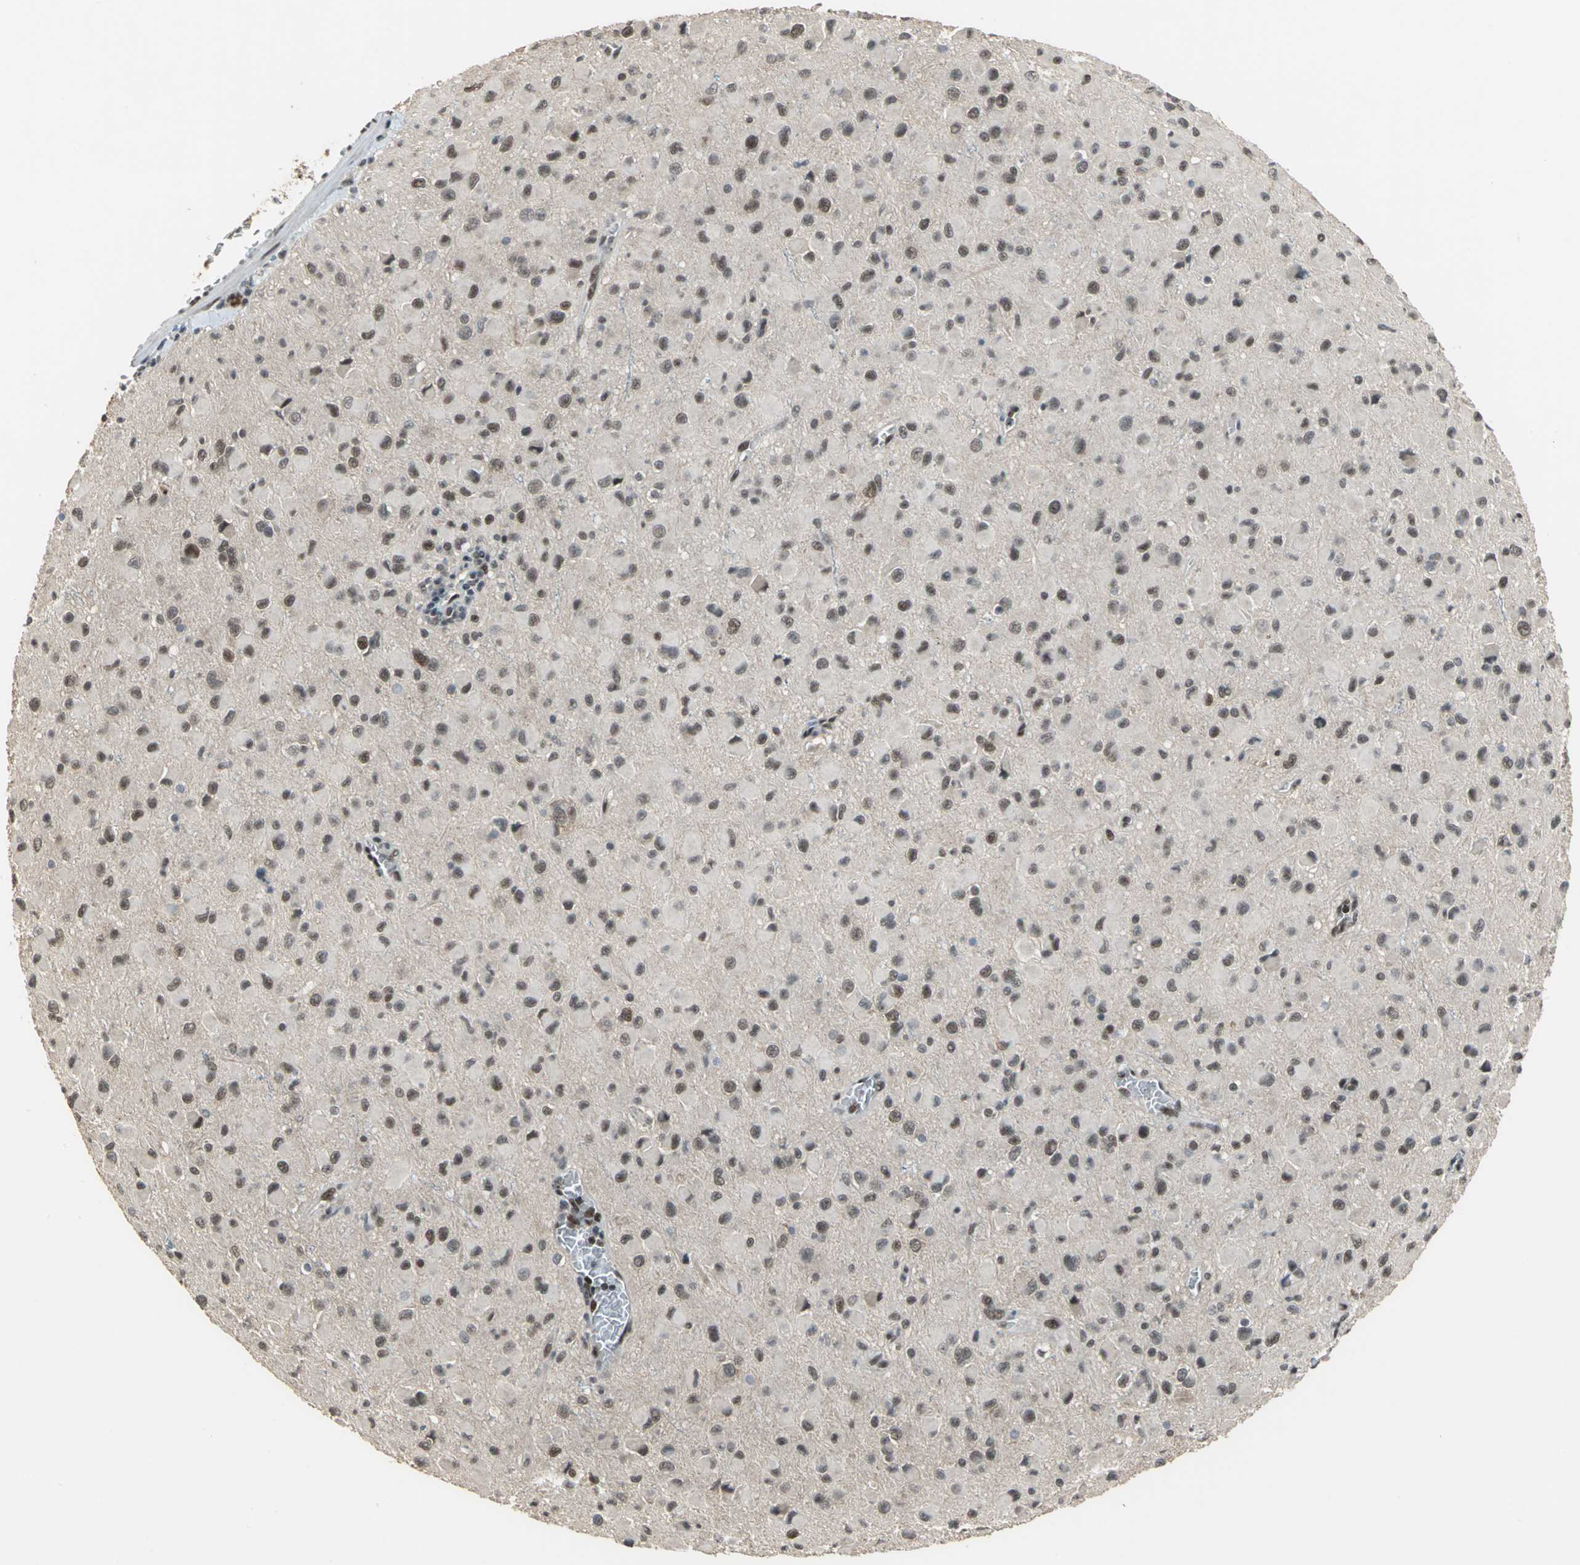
{"staining": {"intensity": "moderate", "quantity": "25%-75%", "location": "cytoplasmic/membranous,nuclear"}, "tissue": "glioma", "cell_type": "Tumor cells", "image_type": "cancer", "snomed": [{"axis": "morphology", "description": "Glioma, malignant, Low grade"}, {"axis": "topography", "description": "Brain"}], "caption": "IHC staining of glioma, which shows medium levels of moderate cytoplasmic/membranous and nuclear expression in about 25%-75% of tumor cells indicating moderate cytoplasmic/membranous and nuclear protein staining. The staining was performed using DAB (brown) for protein detection and nuclei were counterstained in hematoxylin (blue).", "gene": "ELF2", "patient": {"sex": "male", "age": 42}}